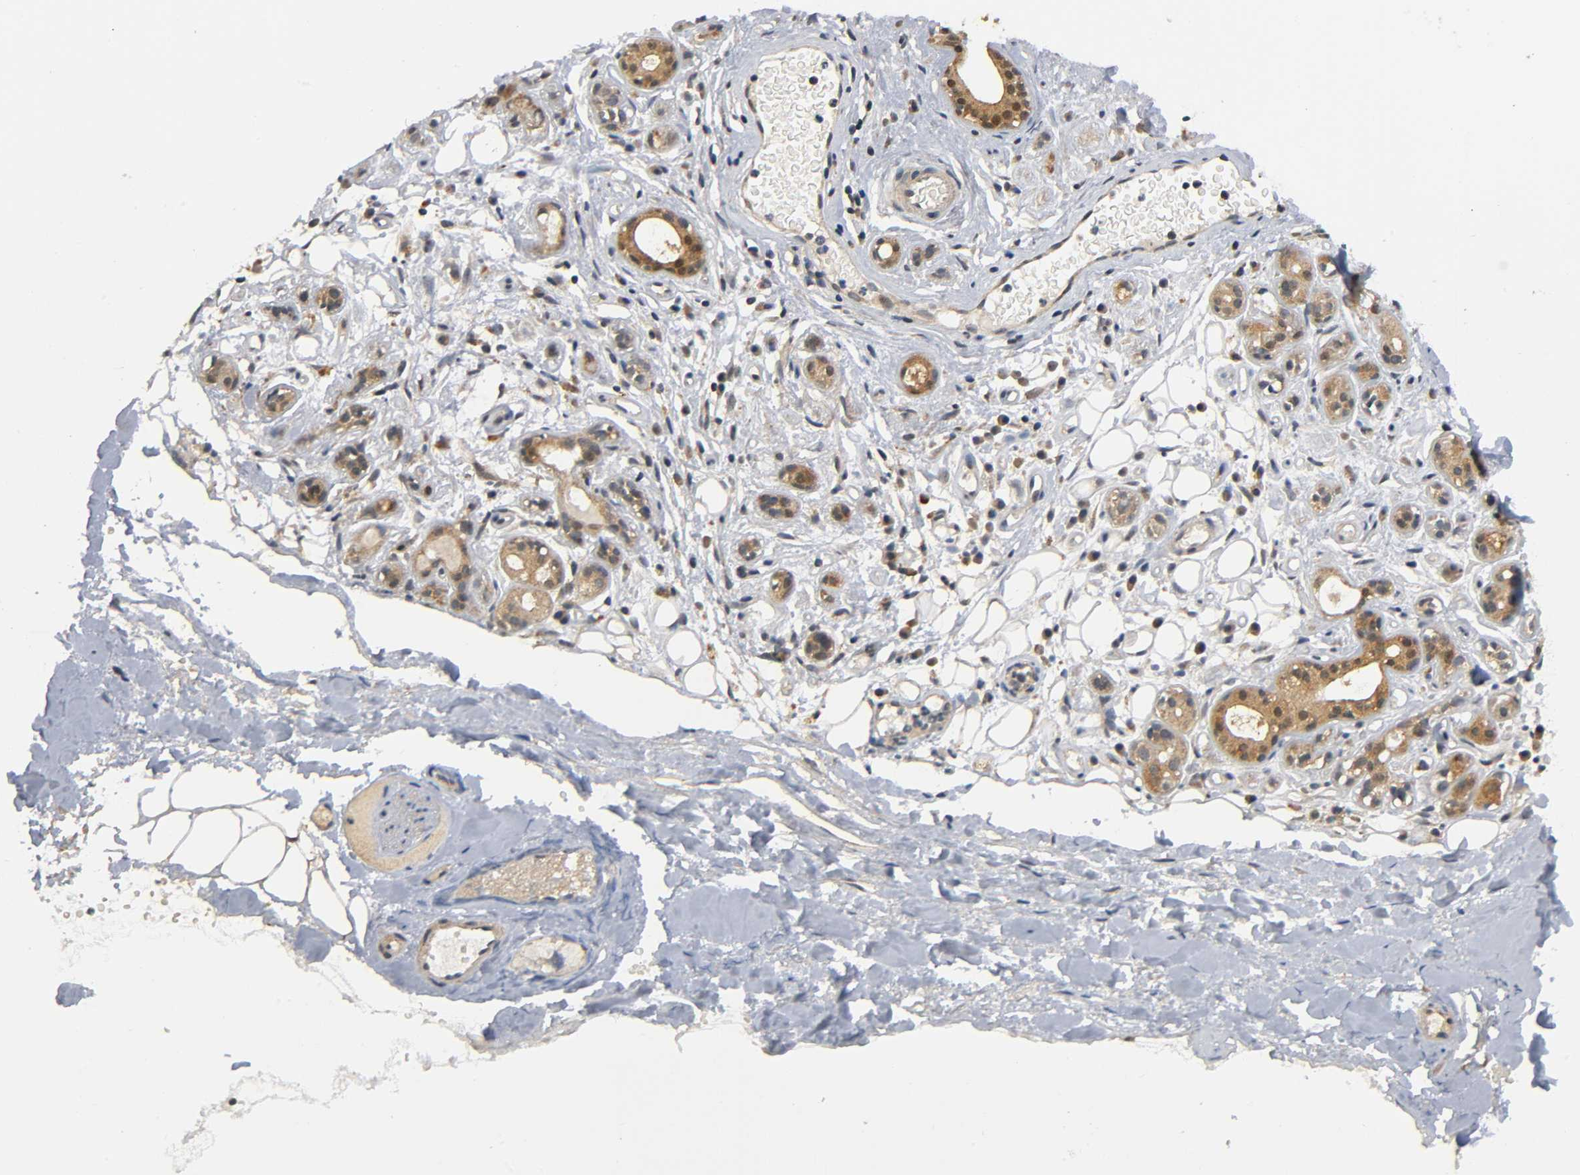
{"staining": {"intensity": "moderate", "quantity": ">75%", "location": "cytoplasmic/membranous,nuclear"}, "tissue": "salivary gland", "cell_type": "Glandular cells", "image_type": "normal", "snomed": [{"axis": "morphology", "description": "Normal tissue, NOS"}, {"axis": "topography", "description": "Salivary gland"}], "caption": "Immunohistochemistry of benign human salivary gland exhibits medium levels of moderate cytoplasmic/membranous,nuclear positivity in about >75% of glandular cells.", "gene": "MAPK8", "patient": {"sex": "male", "age": 54}}